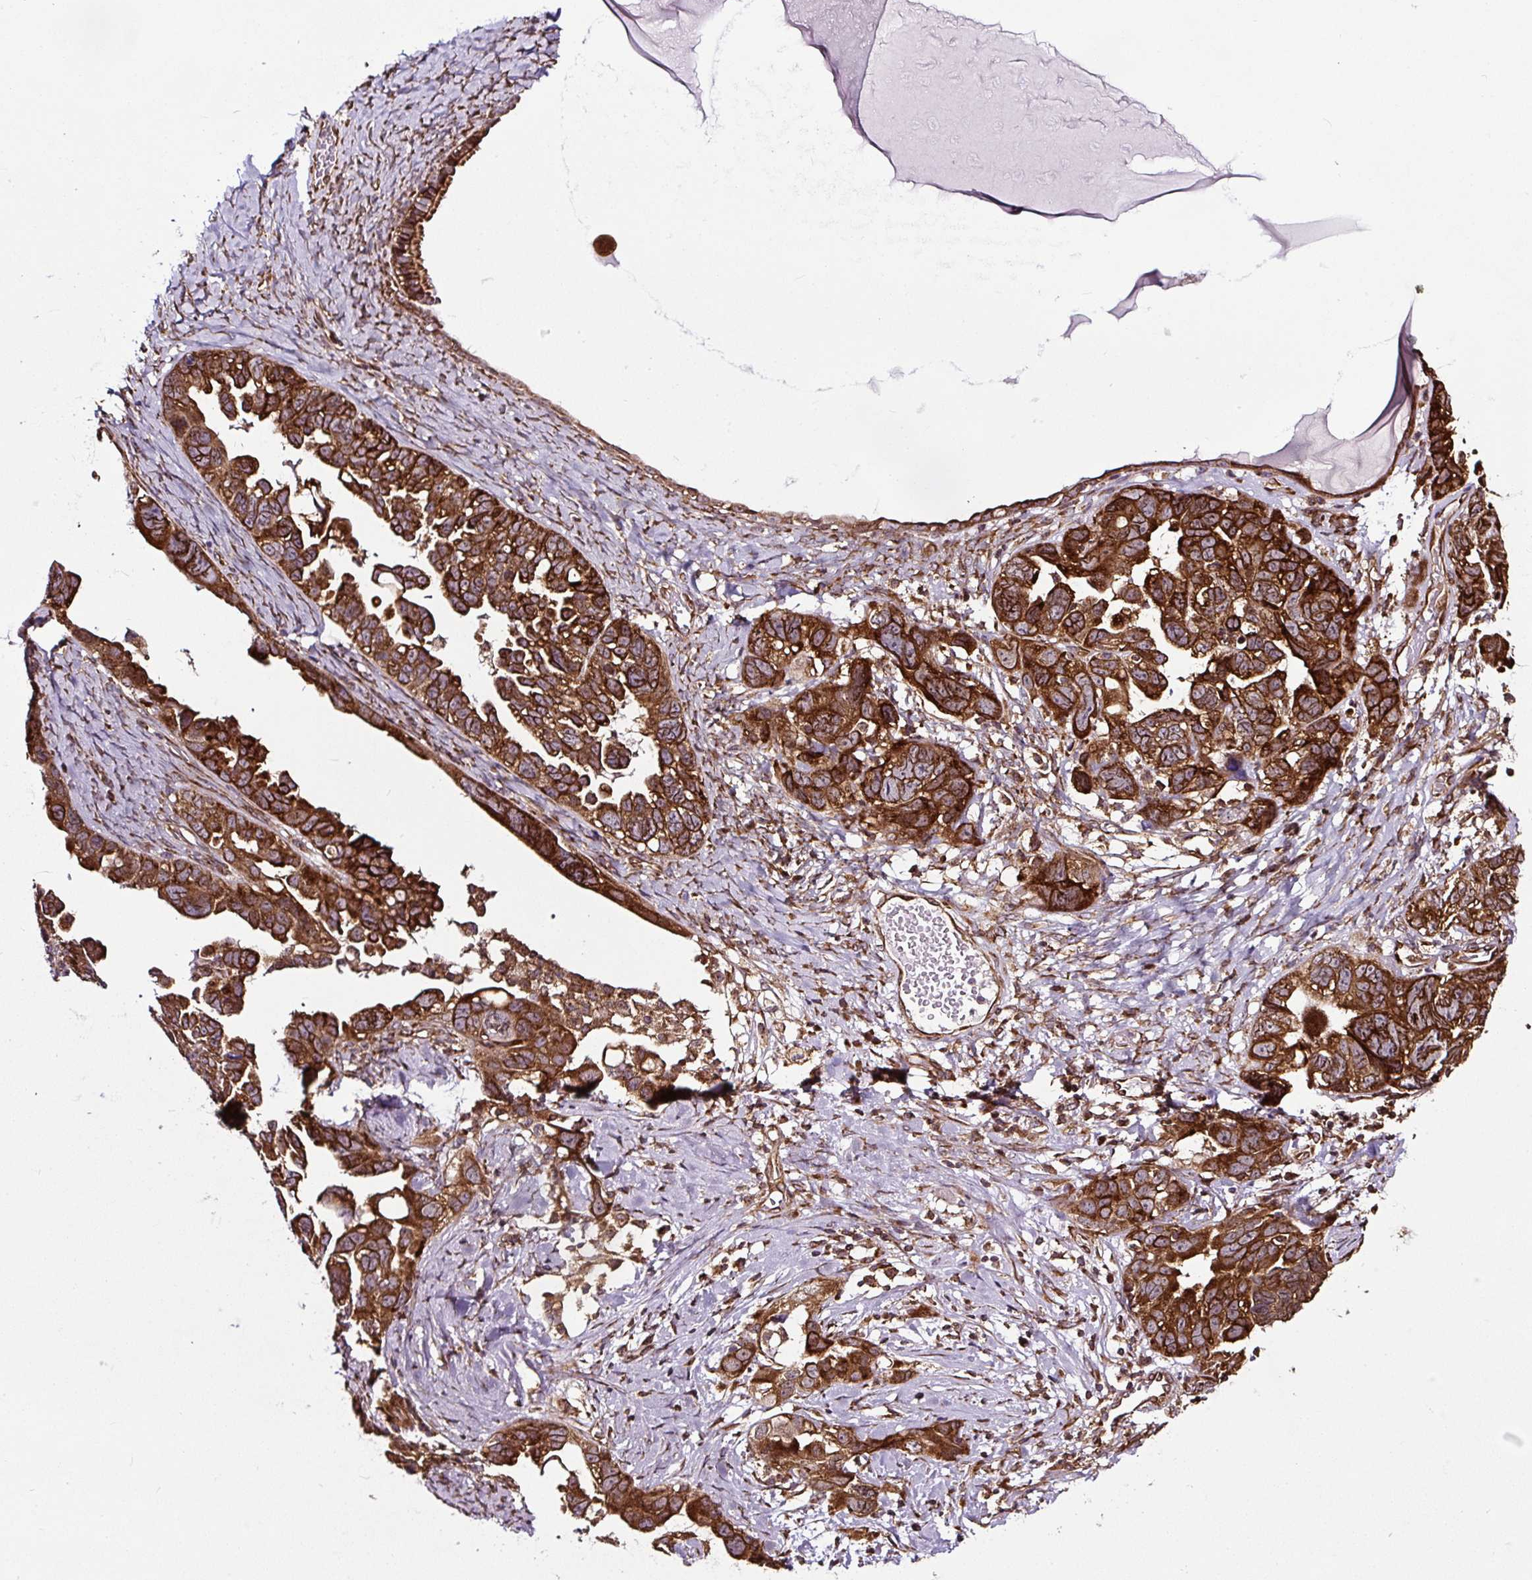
{"staining": {"intensity": "strong", "quantity": ">75%", "location": "cytoplasmic/membranous"}, "tissue": "ovarian cancer", "cell_type": "Tumor cells", "image_type": "cancer", "snomed": [{"axis": "morphology", "description": "Cystadenocarcinoma, serous, NOS"}, {"axis": "topography", "description": "Ovary"}], "caption": "Immunohistochemical staining of human ovarian cancer displays strong cytoplasmic/membranous protein positivity in approximately >75% of tumor cells.", "gene": "KDM4E", "patient": {"sex": "female", "age": 79}}